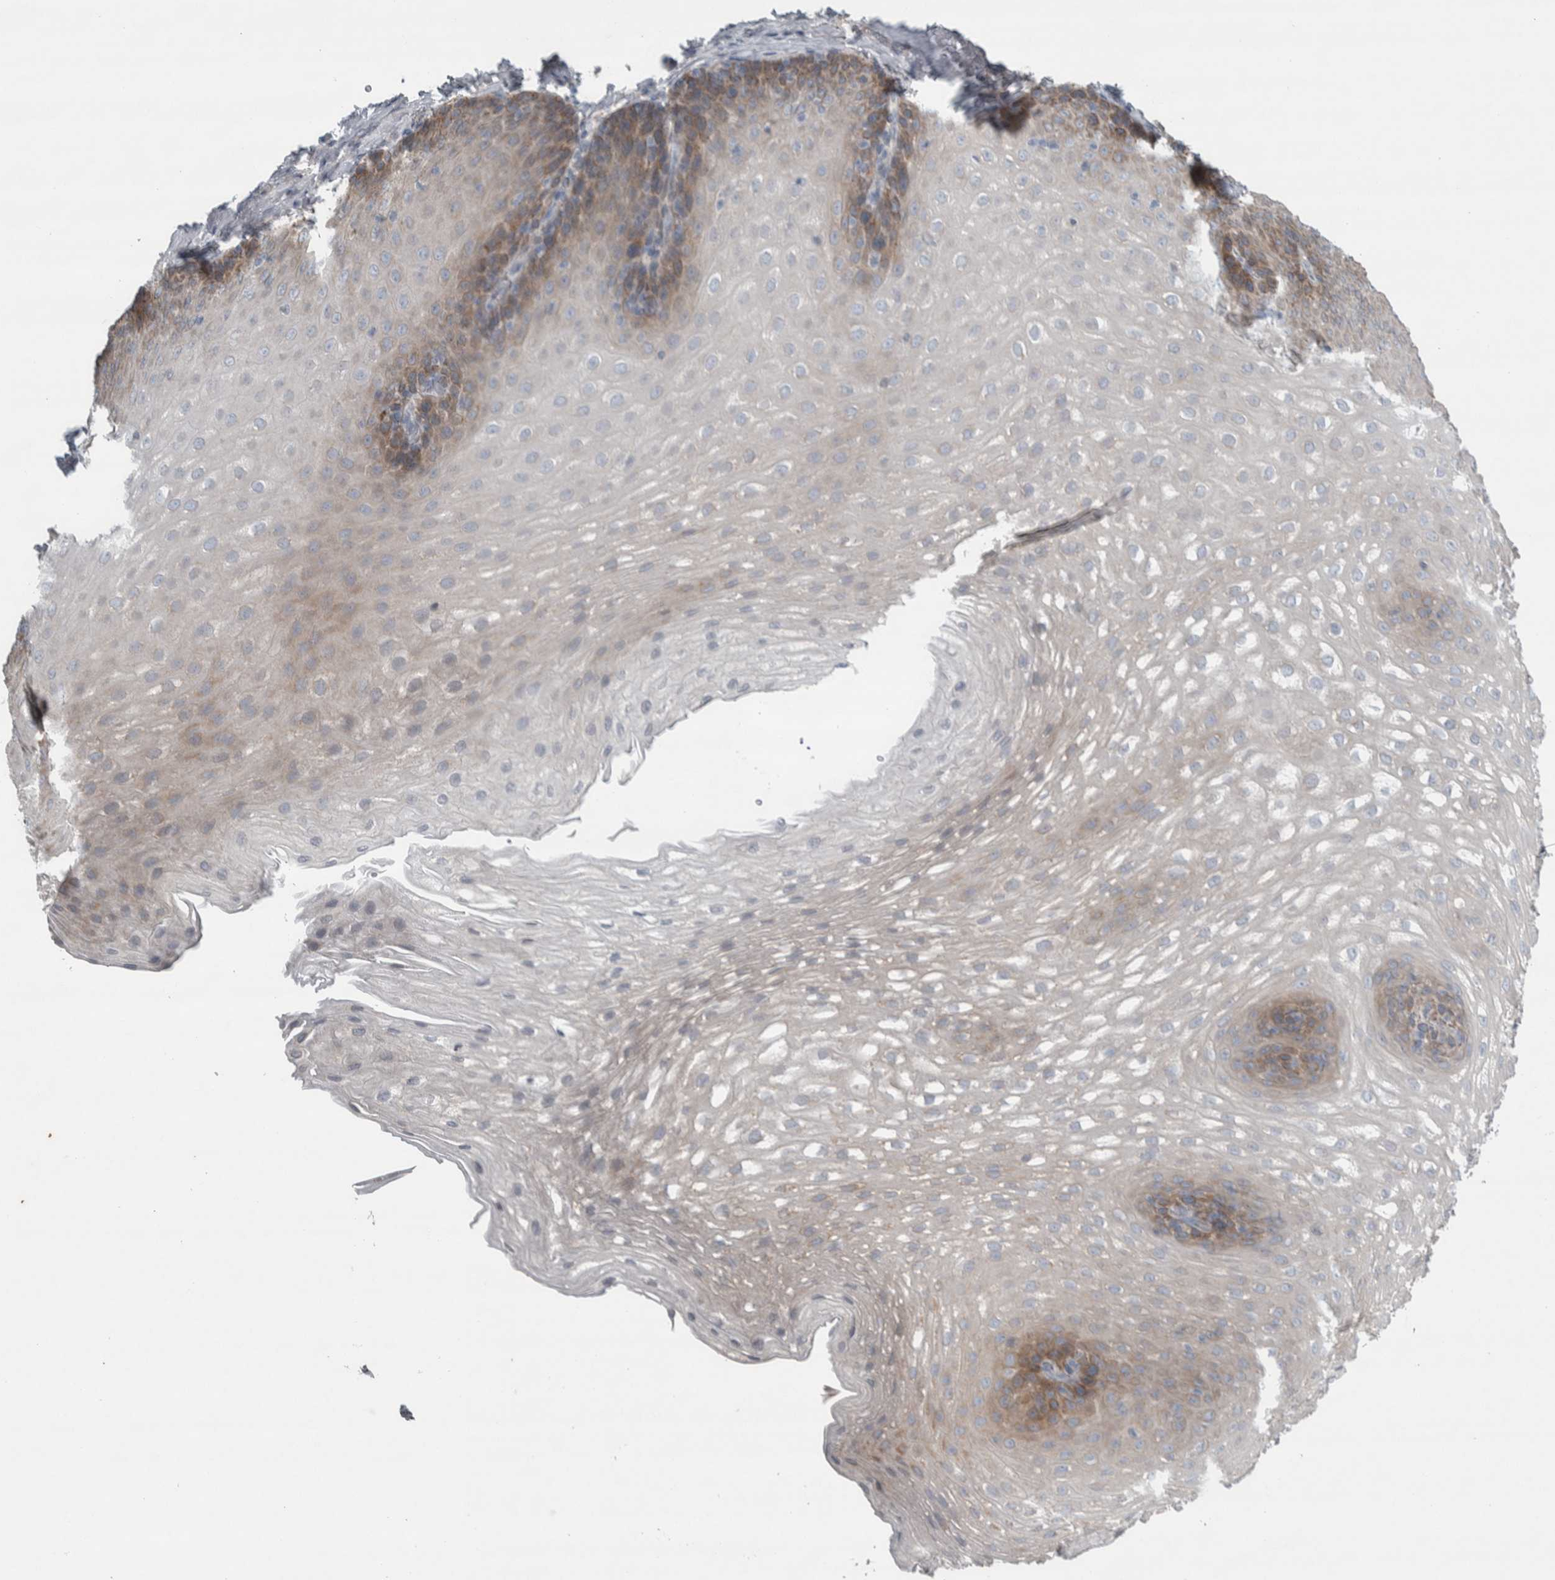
{"staining": {"intensity": "moderate", "quantity": "25%-75%", "location": "cytoplasmic/membranous"}, "tissue": "esophagus", "cell_type": "Squamous epithelial cells", "image_type": "normal", "snomed": [{"axis": "morphology", "description": "Normal tissue, NOS"}, {"axis": "topography", "description": "Esophagus"}], "caption": "Esophagus stained with DAB (3,3'-diaminobenzidine) immunohistochemistry shows medium levels of moderate cytoplasmic/membranous staining in about 25%-75% of squamous epithelial cells.", "gene": "SIGMAR1", "patient": {"sex": "female", "age": 66}}